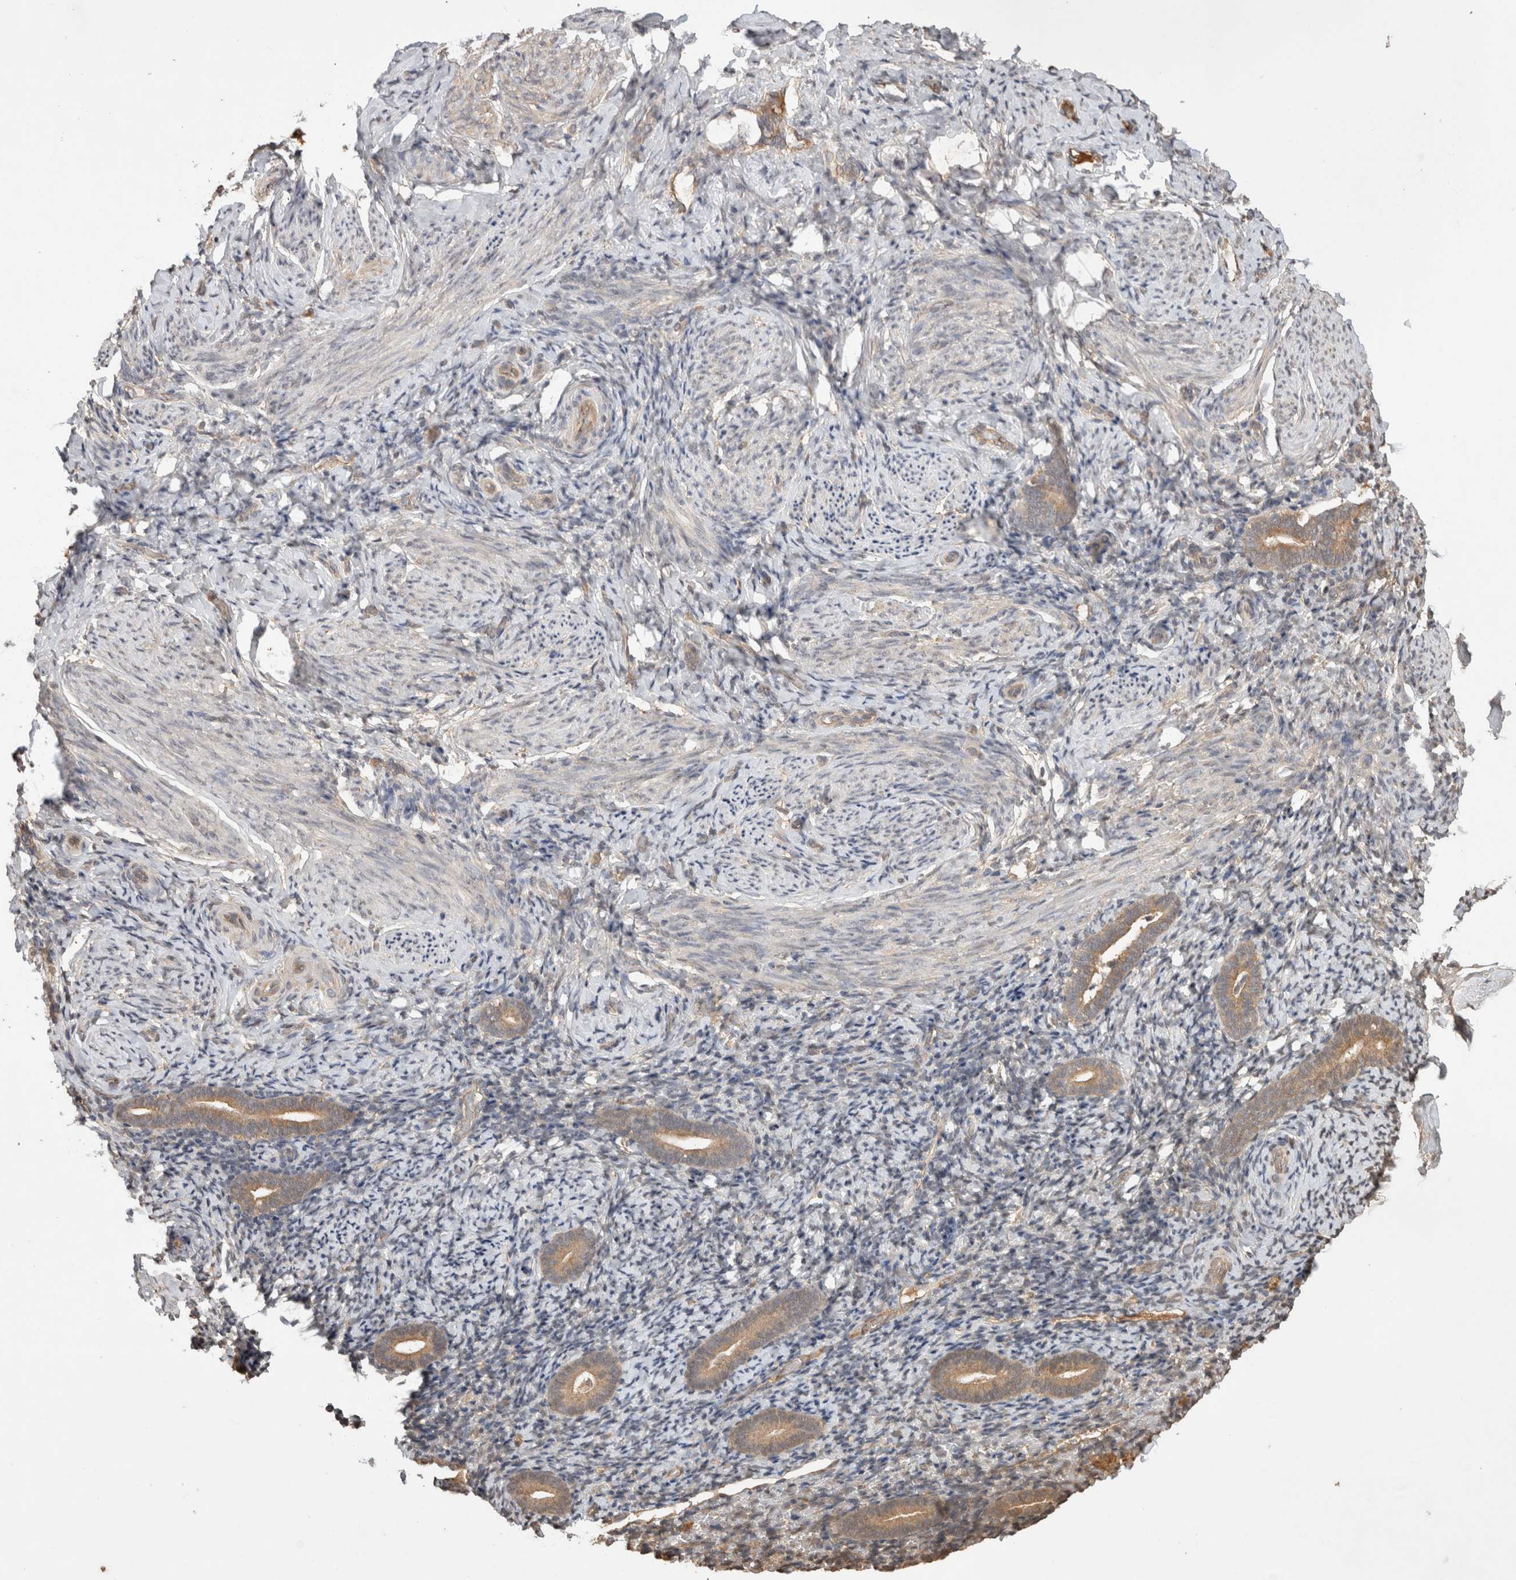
{"staining": {"intensity": "weak", "quantity": "<25%", "location": "cytoplasmic/membranous"}, "tissue": "endometrium", "cell_type": "Cells in endometrial stroma", "image_type": "normal", "snomed": [{"axis": "morphology", "description": "Normal tissue, NOS"}, {"axis": "topography", "description": "Endometrium"}], "caption": "Endometrium stained for a protein using immunohistochemistry demonstrates no positivity cells in endometrial stroma.", "gene": "PRMT3", "patient": {"sex": "female", "age": 51}}